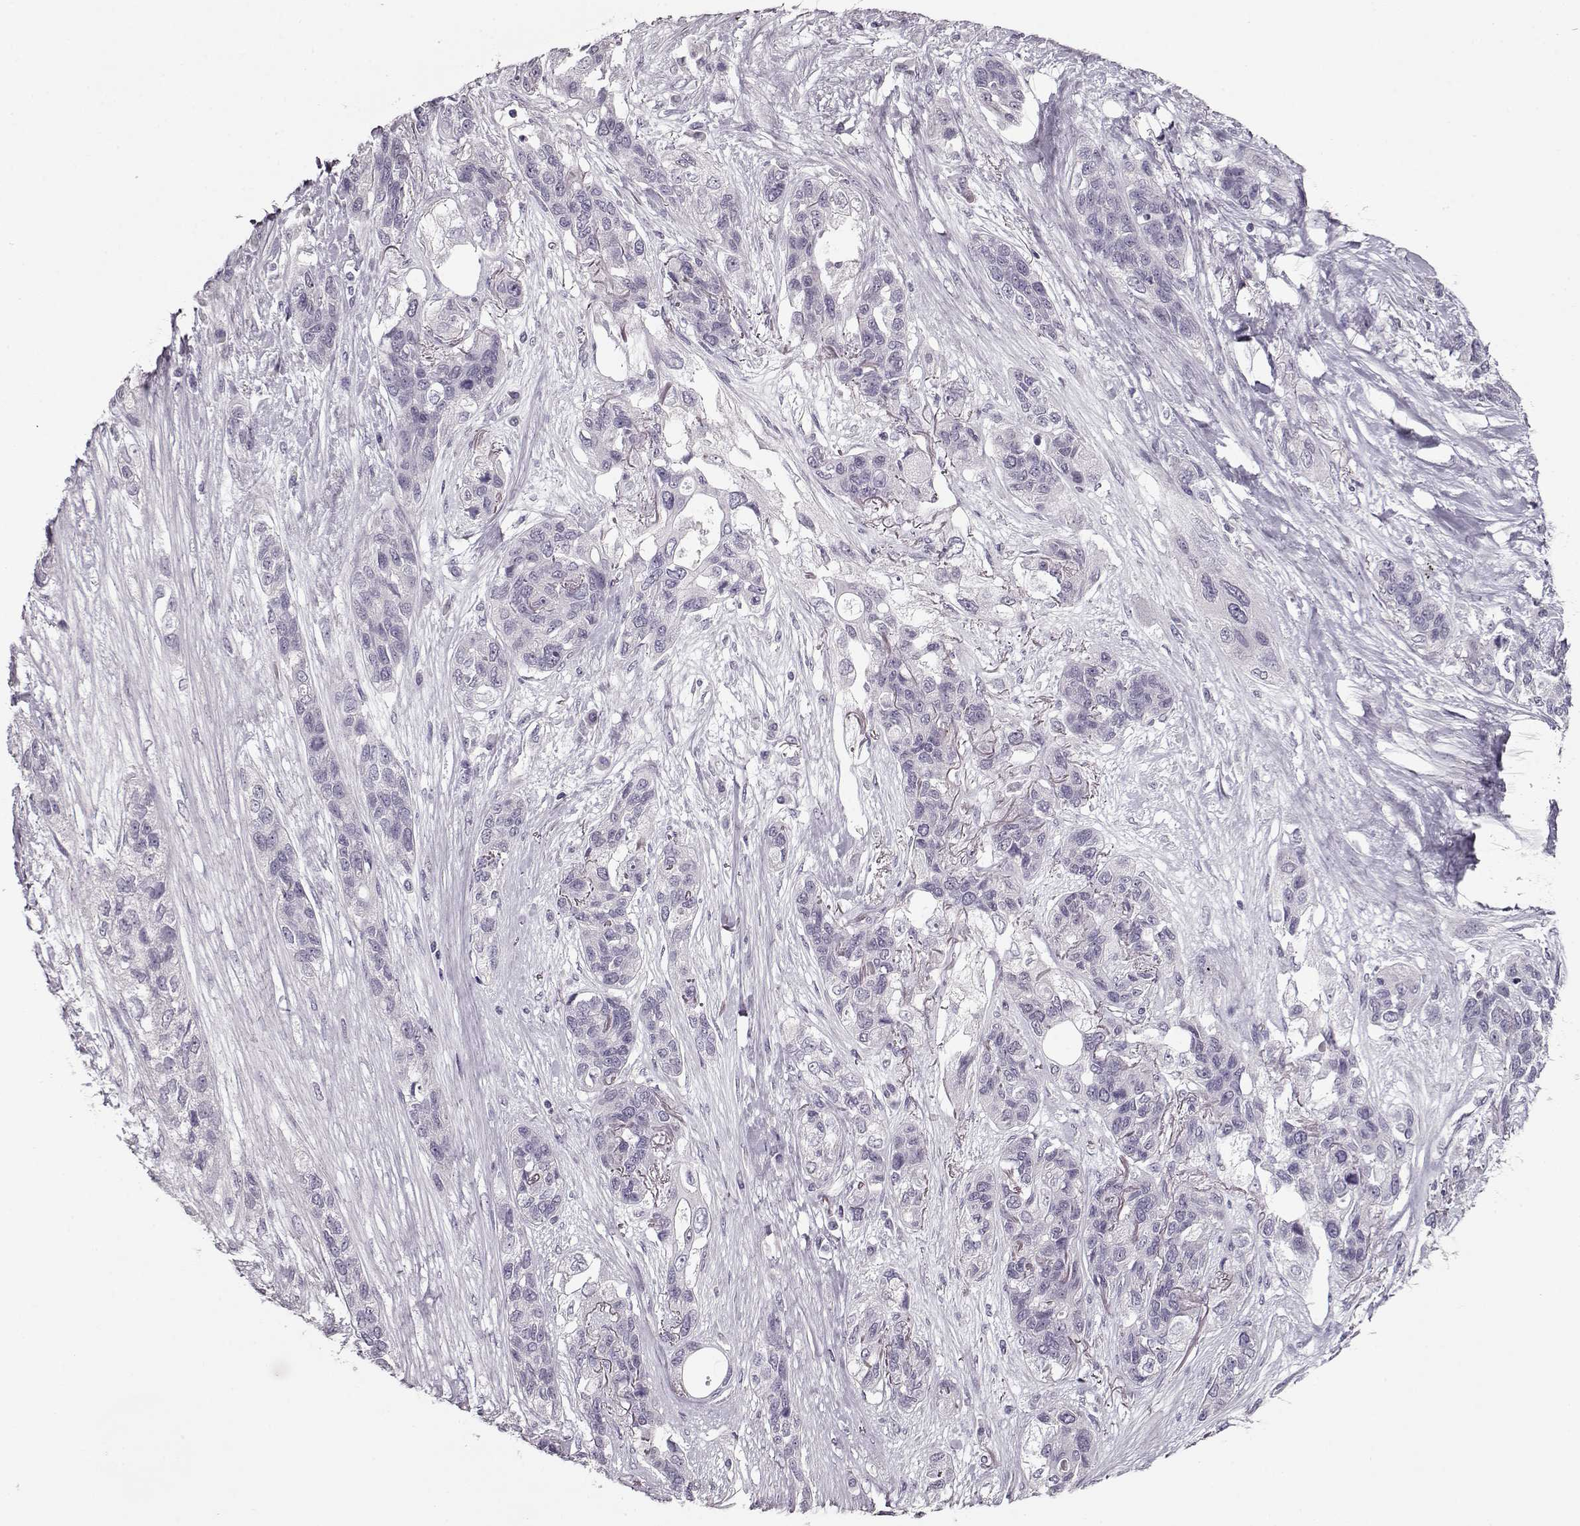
{"staining": {"intensity": "negative", "quantity": "none", "location": "none"}, "tissue": "lung cancer", "cell_type": "Tumor cells", "image_type": "cancer", "snomed": [{"axis": "morphology", "description": "Squamous cell carcinoma, NOS"}, {"axis": "topography", "description": "Lung"}], "caption": "Tumor cells are negative for protein expression in human lung squamous cell carcinoma.", "gene": "RP1L1", "patient": {"sex": "female", "age": 70}}